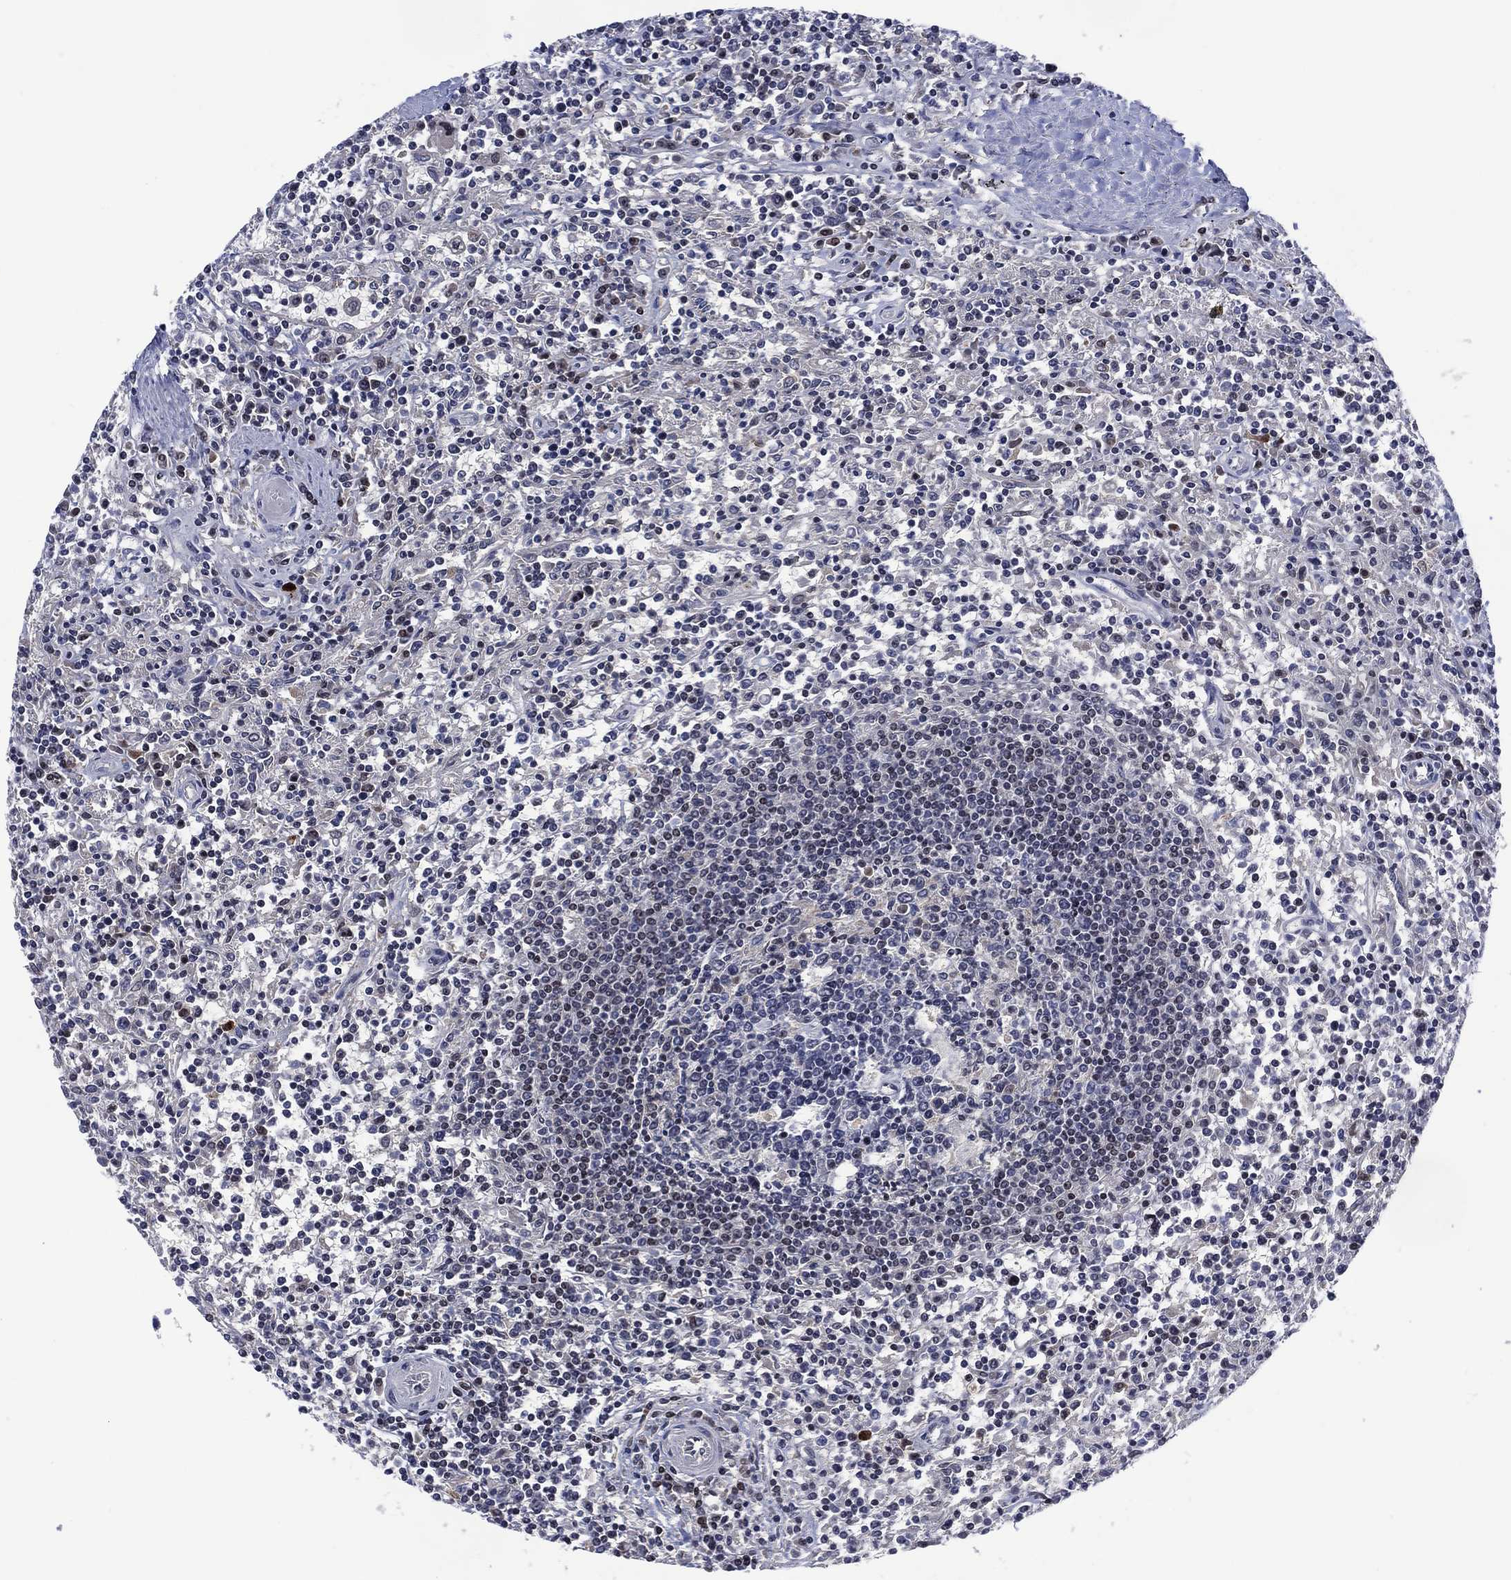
{"staining": {"intensity": "negative", "quantity": "none", "location": "none"}, "tissue": "lymphoma", "cell_type": "Tumor cells", "image_type": "cancer", "snomed": [{"axis": "morphology", "description": "Malignant lymphoma, non-Hodgkin's type, Low grade"}, {"axis": "topography", "description": "Spleen"}], "caption": "Immunohistochemical staining of human lymphoma exhibits no significant positivity in tumor cells.", "gene": "USP26", "patient": {"sex": "male", "age": 62}}